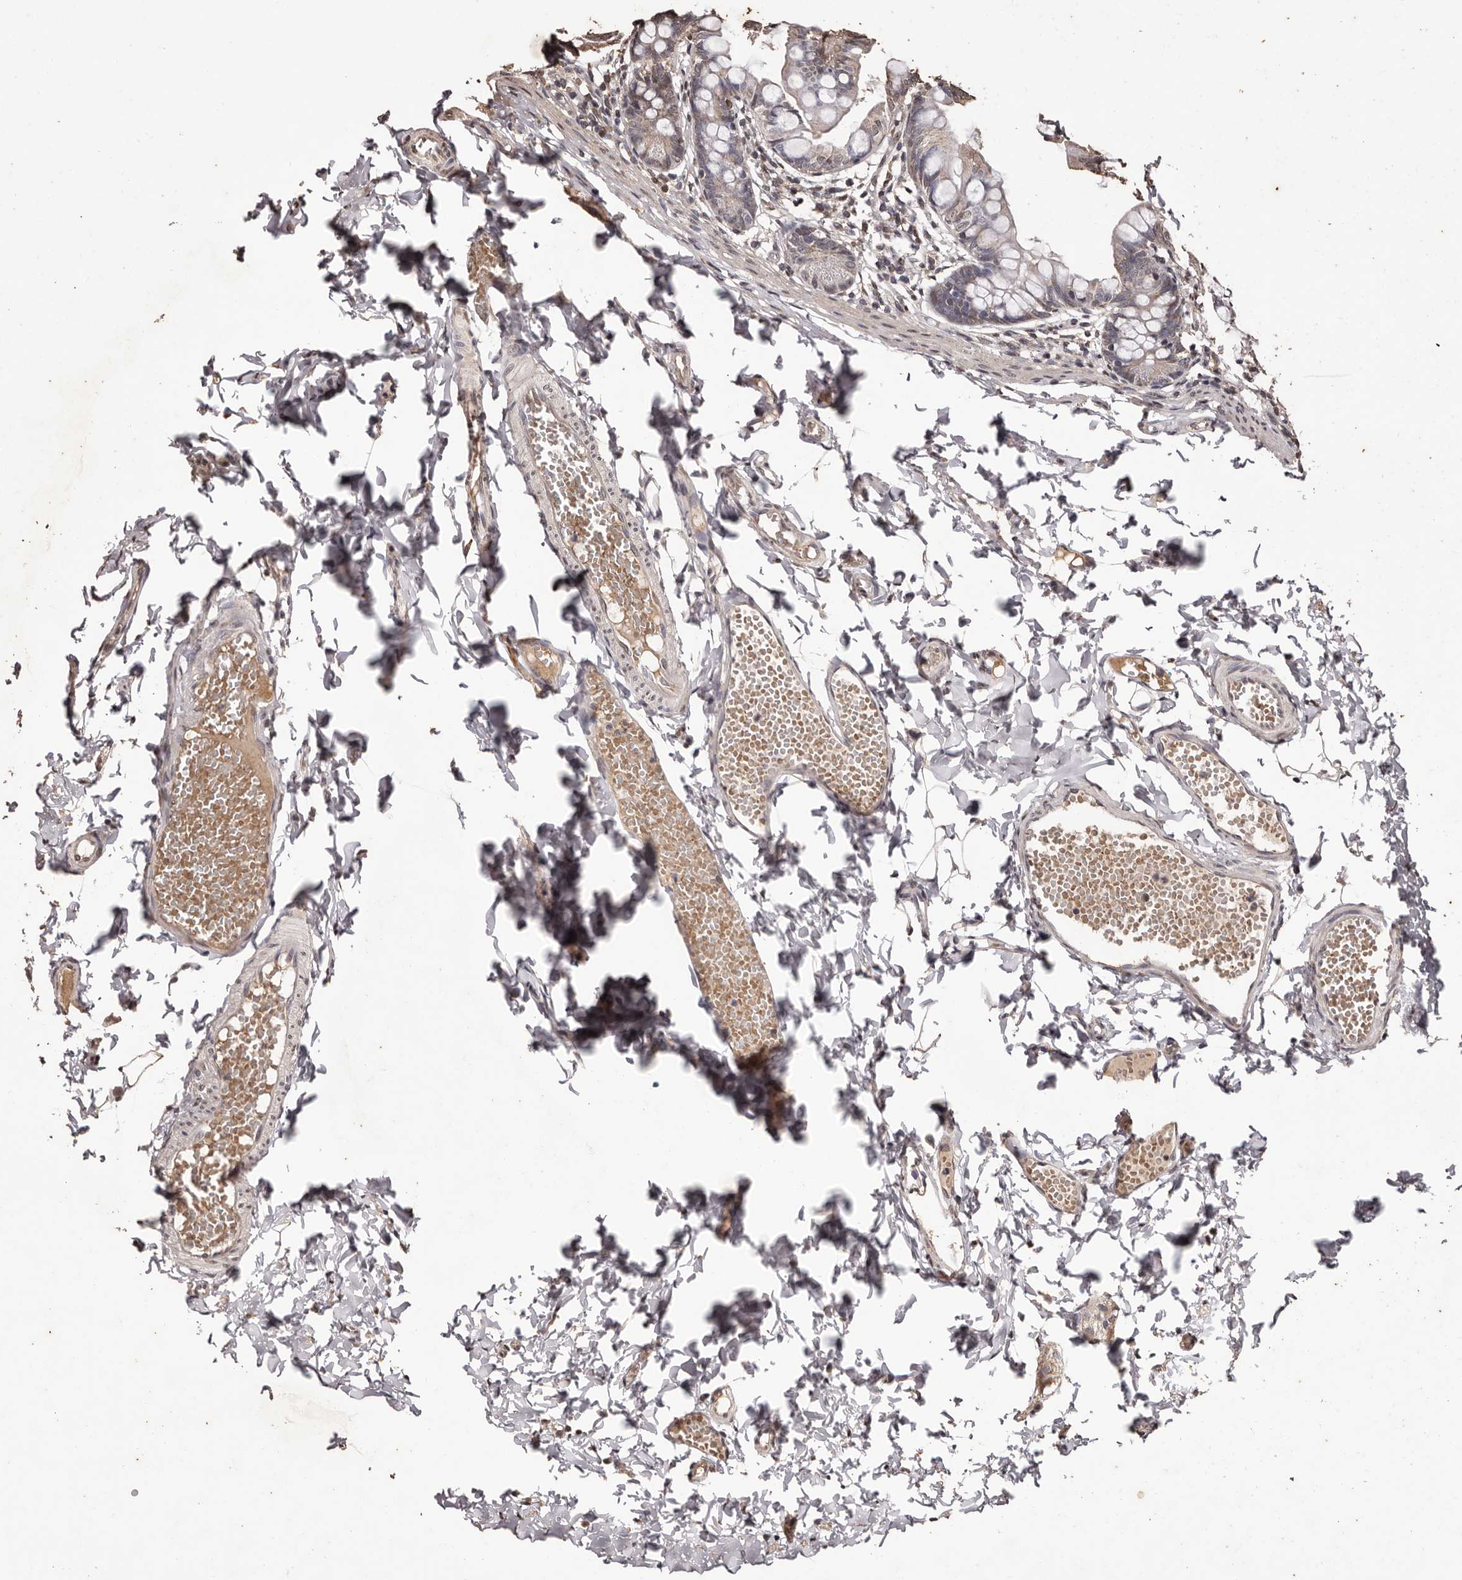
{"staining": {"intensity": "weak", "quantity": "<25%", "location": "cytoplasmic/membranous"}, "tissue": "small intestine", "cell_type": "Glandular cells", "image_type": "normal", "snomed": [{"axis": "morphology", "description": "Normal tissue, NOS"}, {"axis": "topography", "description": "Small intestine"}], "caption": "IHC photomicrograph of benign small intestine: small intestine stained with DAB (3,3'-diaminobenzidine) reveals no significant protein positivity in glandular cells.", "gene": "NAV1", "patient": {"sex": "male", "age": 7}}